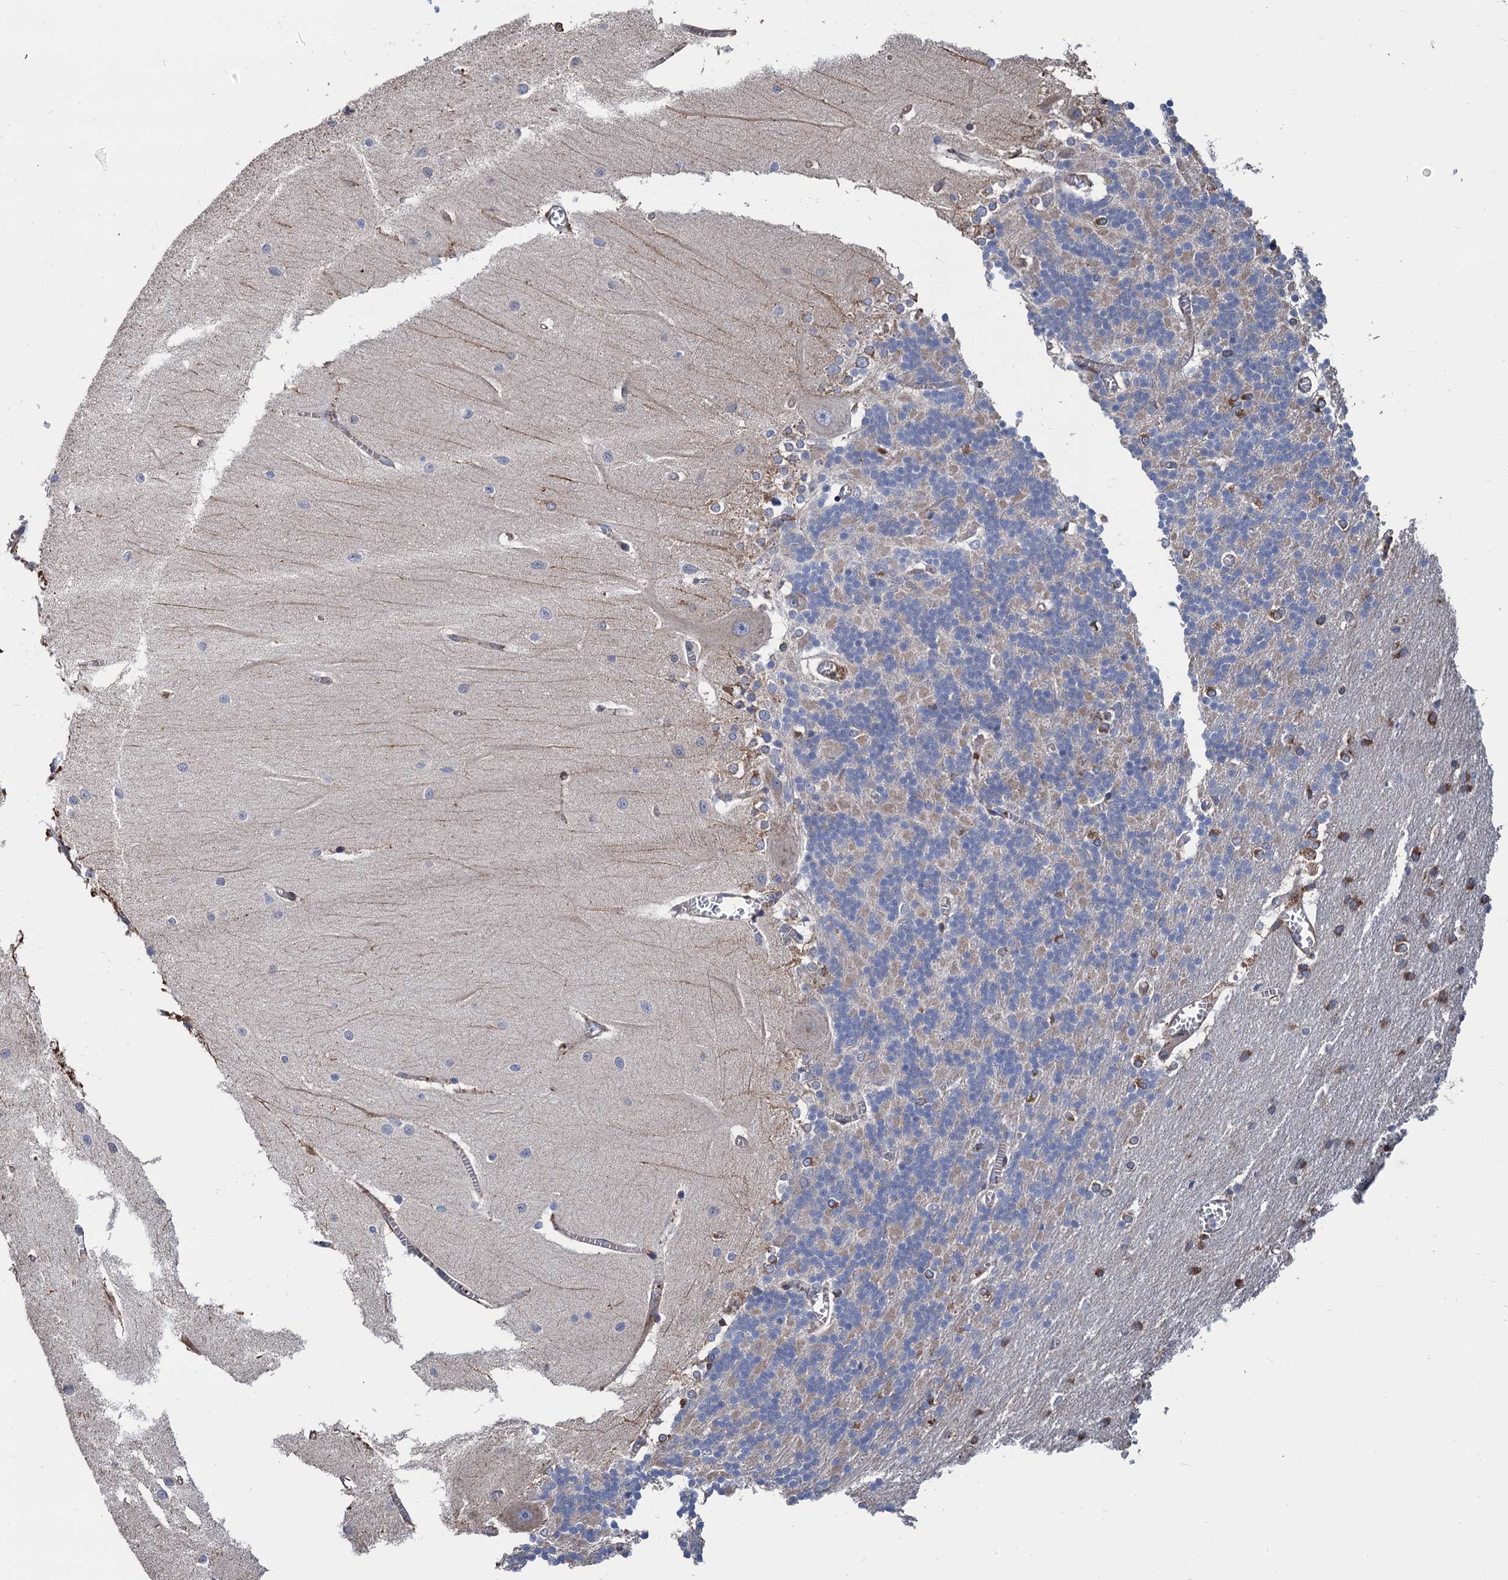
{"staining": {"intensity": "negative", "quantity": "none", "location": "none"}, "tissue": "cerebellum", "cell_type": "Cells in granular layer", "image_type": "normal", "snomed": [{"axis": "morphology", "description": "Normal tissue, NOS"}, {"axis": "topography", "description": "Cerebellum"}], "caption": "The photomicrograph shows no significant positivity in cells in granular layer of cerebellum.", "gene": "CNNM1", "patient": {"sex": "male", "age": 37}}